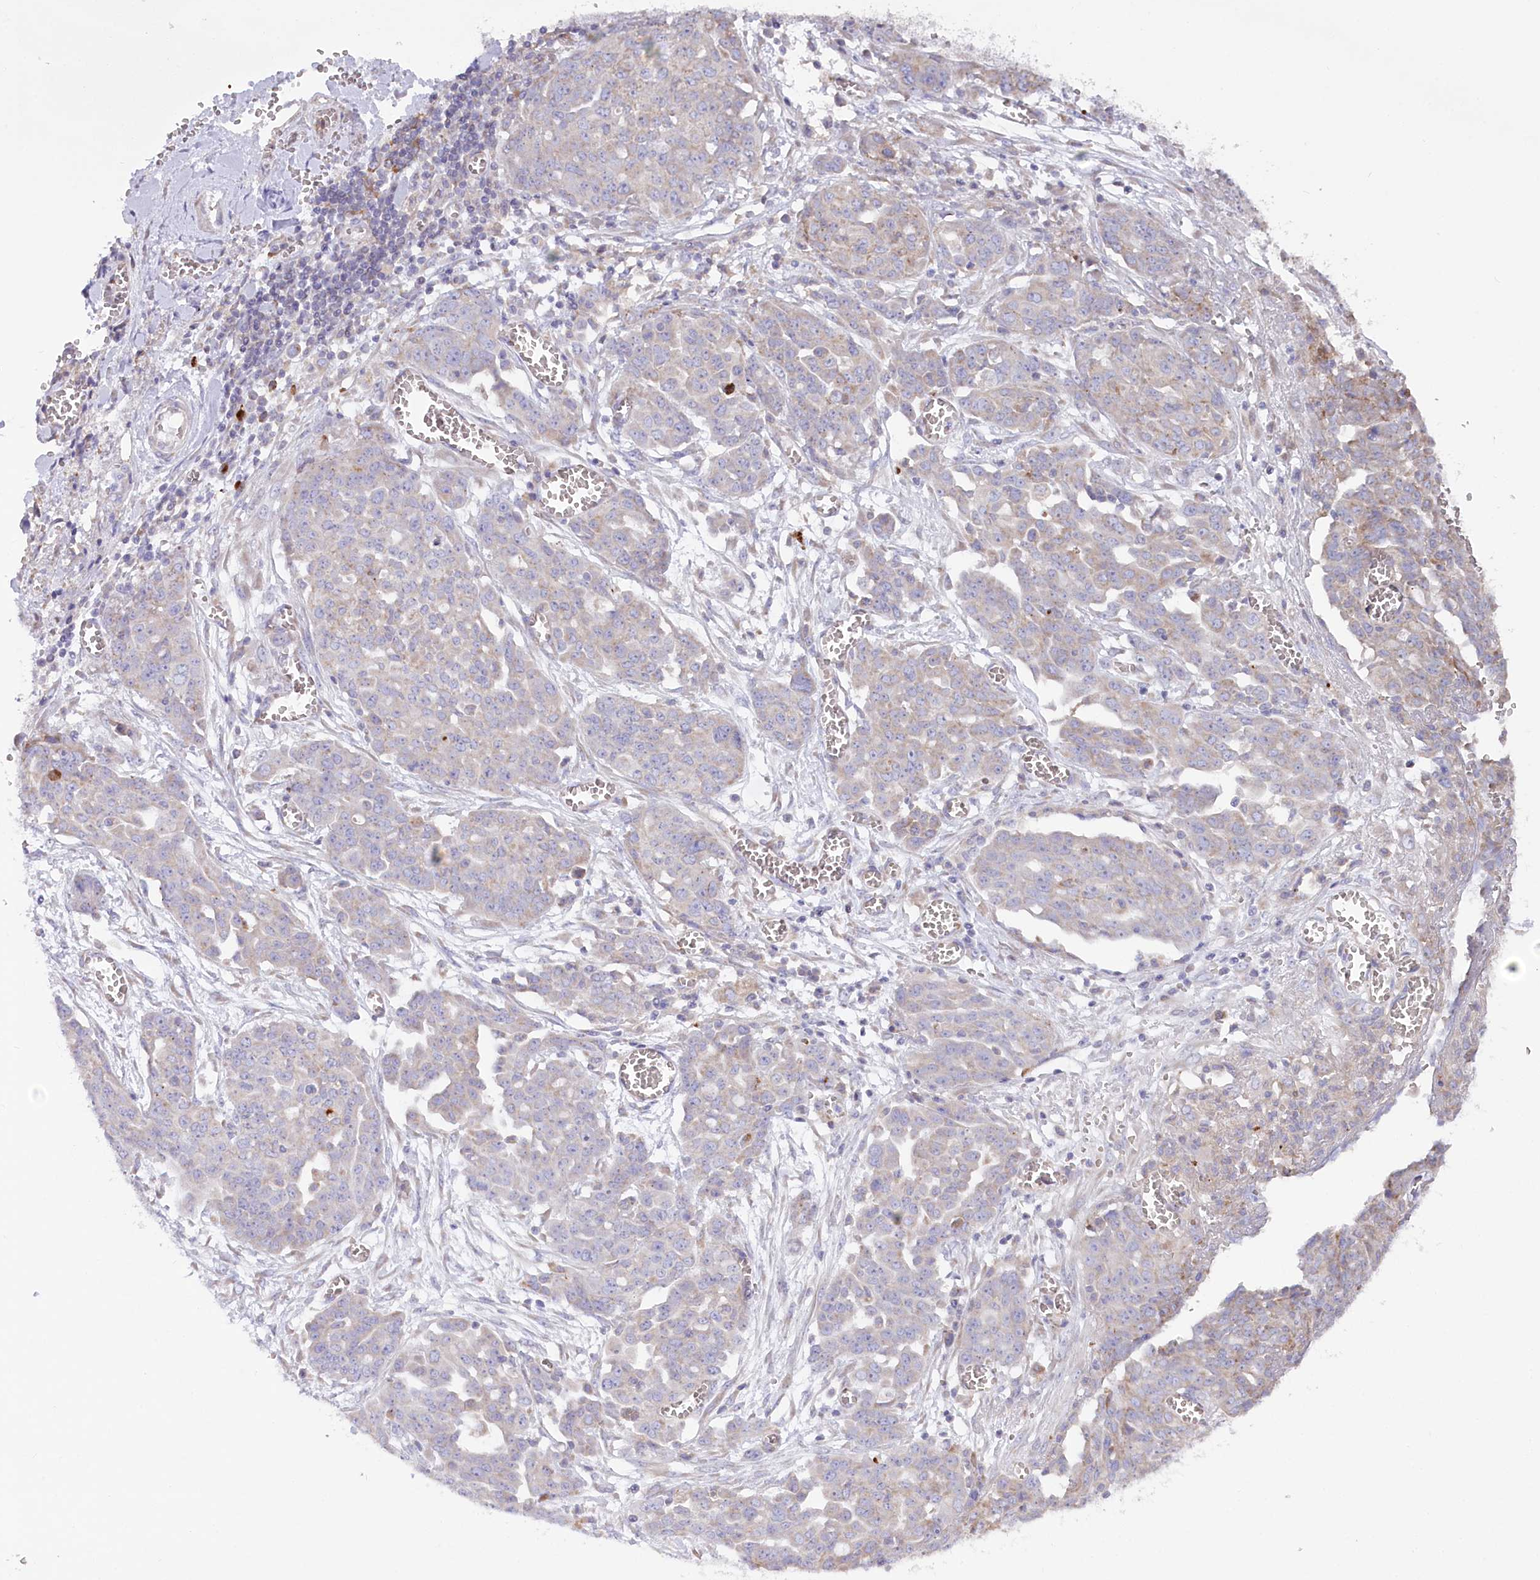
{"staining": {"intensity": "negative", "quantity": "none", "location": "none"}, "tissue": "ovarian cancer", "cell_type": "Tumor cells", "image_type": "cancer", "snomed": [{"axis": "morphology", "description": "Cystadenocarcinoma, serous, NOS"}, {"axis": "topography", "description": "Soft tissue"}, {"axis": "topography", "description": "Ovary"}], "caption": "There is no significant expression in tumor cells of ovarian serous cystadenocarcinoma.", "gene": "POGLUT1", "patient": {"sex": "female", "age": 57}}